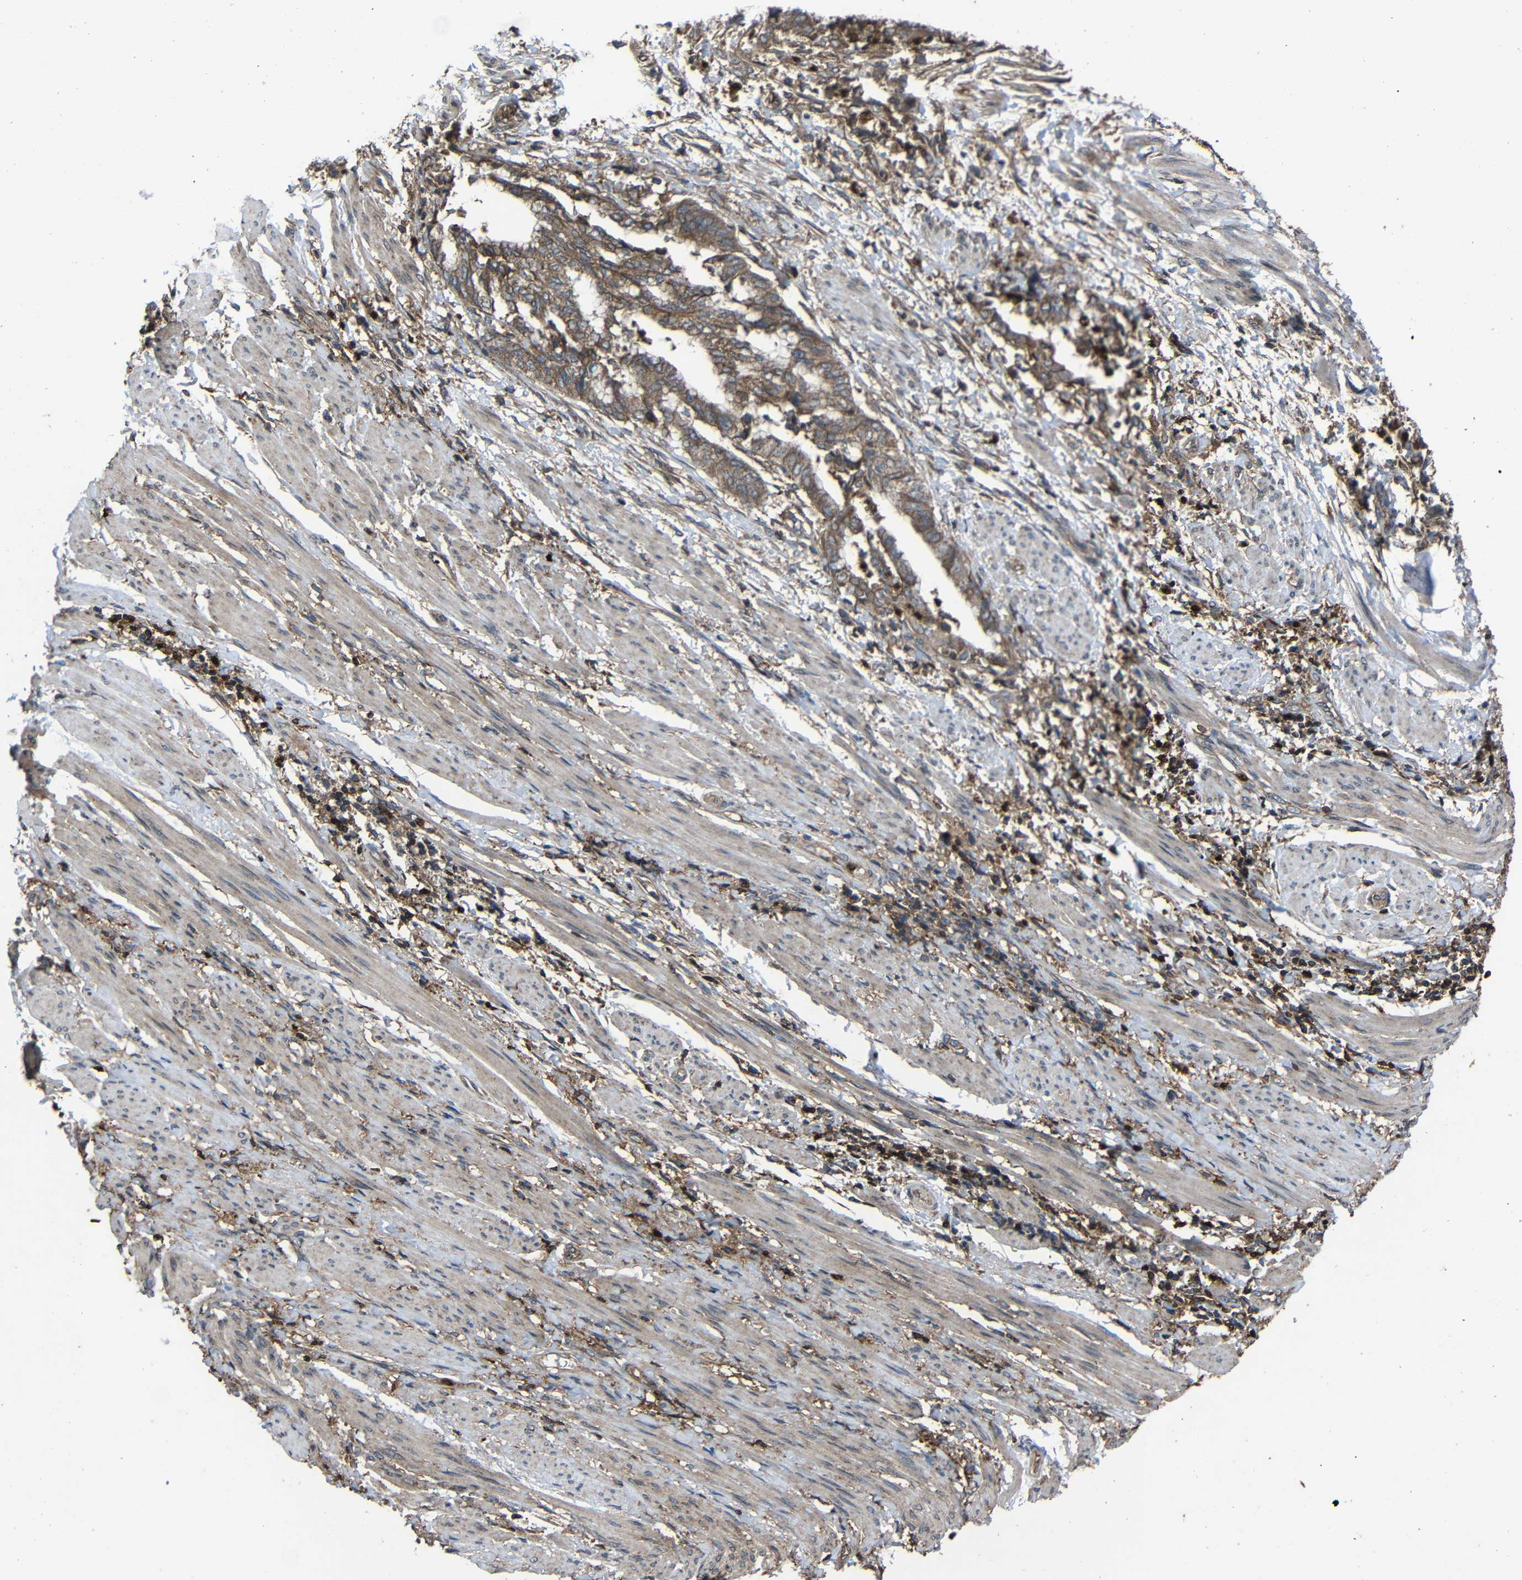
{"staining": {"intensity": "moderate", "quantity": ">75%", "location": "cytoplasmic/membranous"}, "tissue": "endometrial cancer", "cell_type": "Tumor cells", "image_type": "cancer", "snomed": [{"axis": "morphology", "description": "Necrosis, NOS"}, {"axis": "morphology", "description": "Adenocarcinoma, NOS"}, {"axis": "topography", "description": "Endometrium"}], "caption": "High-magnification brightfield microscopy of endometrial cancer (adenocarcinoma) stained with DAB (3,3'-diaminobenzidine) (brown) and counterstained with hematoxylin (blue). tumor cells exhibit moderate cytoplasmic/membranous positivity is identified in about>75% of cells.", "gene": "TREM2", "patient": {"sex": "female", "age": 79}}